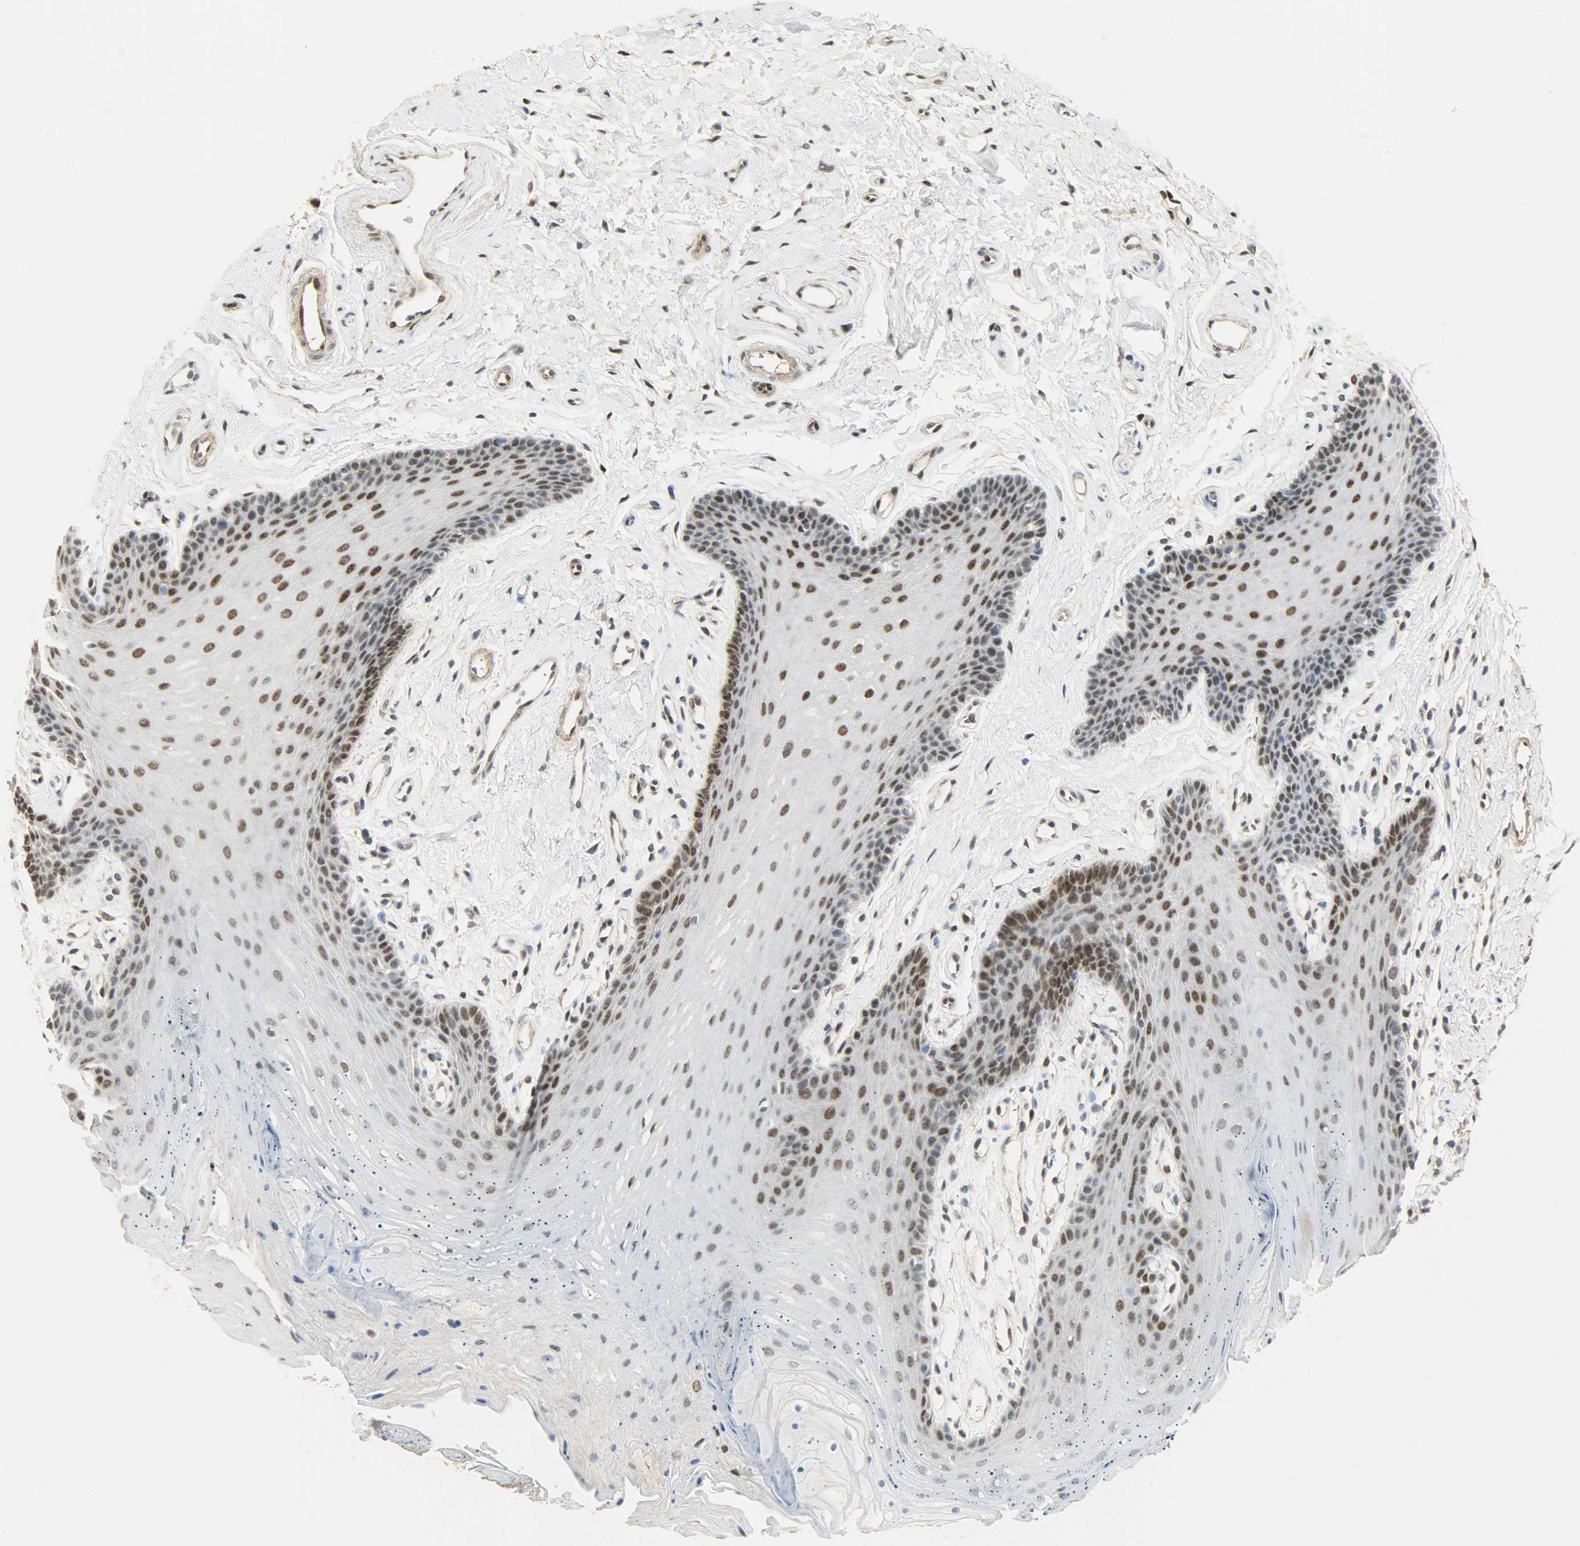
{"staining": {"intensity": "moderate", "quantity": "25%-75%", "location": "nuclear"}, "tissue": "oral mucosa", "cell_type": "Squamous epithelial cells", "image_type": "normal", "snomed": [{"axis": "morphology", "description": "Normal tissue, NOS"}, {"axis": "topography", "description": "Oral tissue"}], "caption": "High-magnification brightfield microscopy of normal oral mucosa stained with DAB (brown) and counterstained with hematoxylin (blue). squamous epithelial cells exhibit moderate nuclear staining is present in about25%-75% of cells.", "gene": "NPEPL1", "patient": {"sex": "male", "age": 62}}